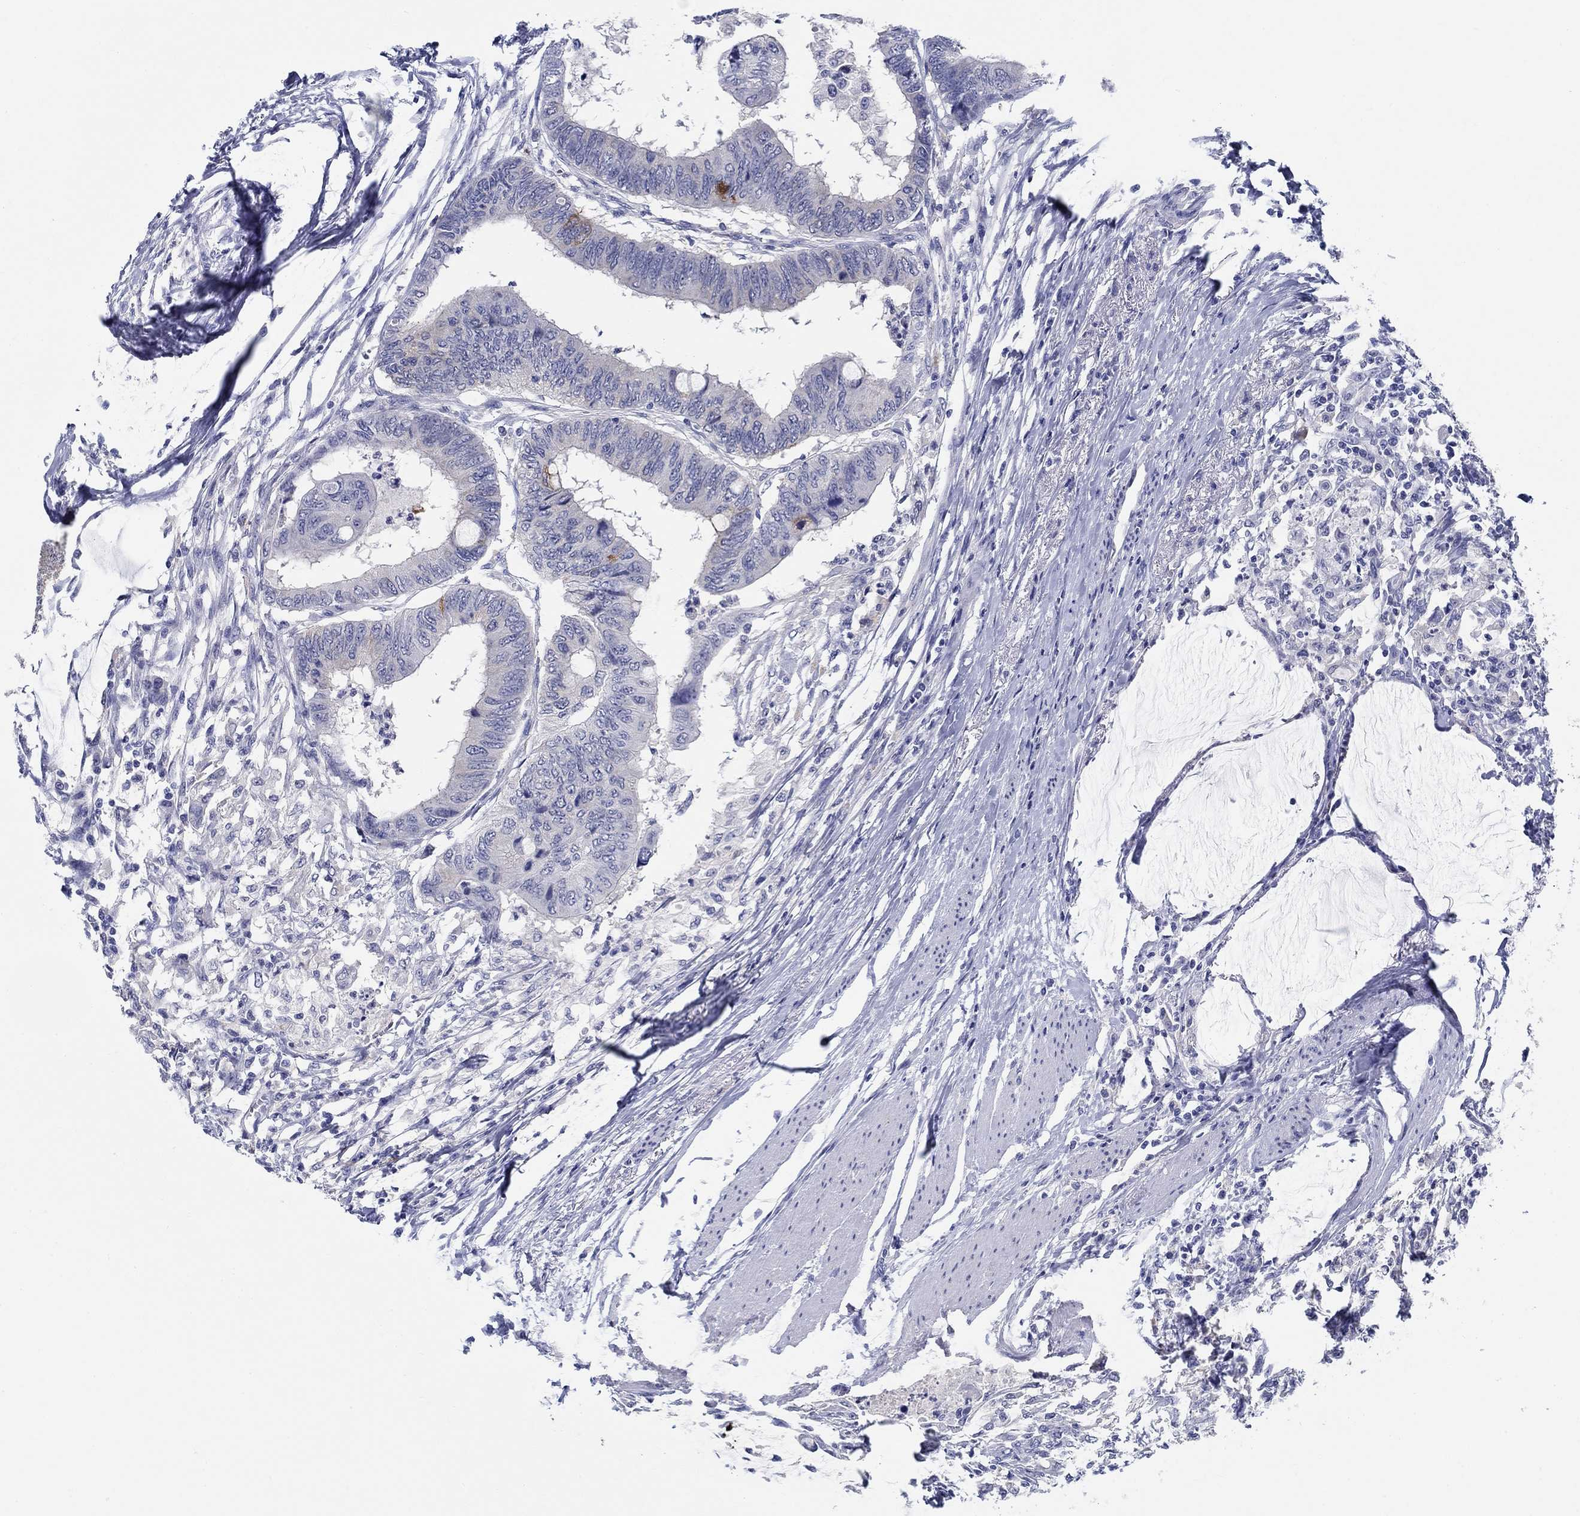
{"staining": {"intensity": "moderate", "quantity": "<25%", "location": "cytoplasmic/membranous"}, "tissue": "colorectal cancer", "cell_type": "Tumor cells", "image_type": "cancer", "snomed": [{"axis": "morphology", "description": "Normal tissue, NOS"}, {"axis": "morphology", "description": "Adenocarcinoma, NOS"}, {"axis": "topography", "description": "Rectum"}, {"axis": "topography", "description": "Peripheral nerve tissue"}], "caption": "Moderate cytoplasmic/membranous staining is present in approximately <25% of tumor cells in colorectal cancer.", "gene": "RAP1GAP", "patient": {"sex": "male", "age": 92}}